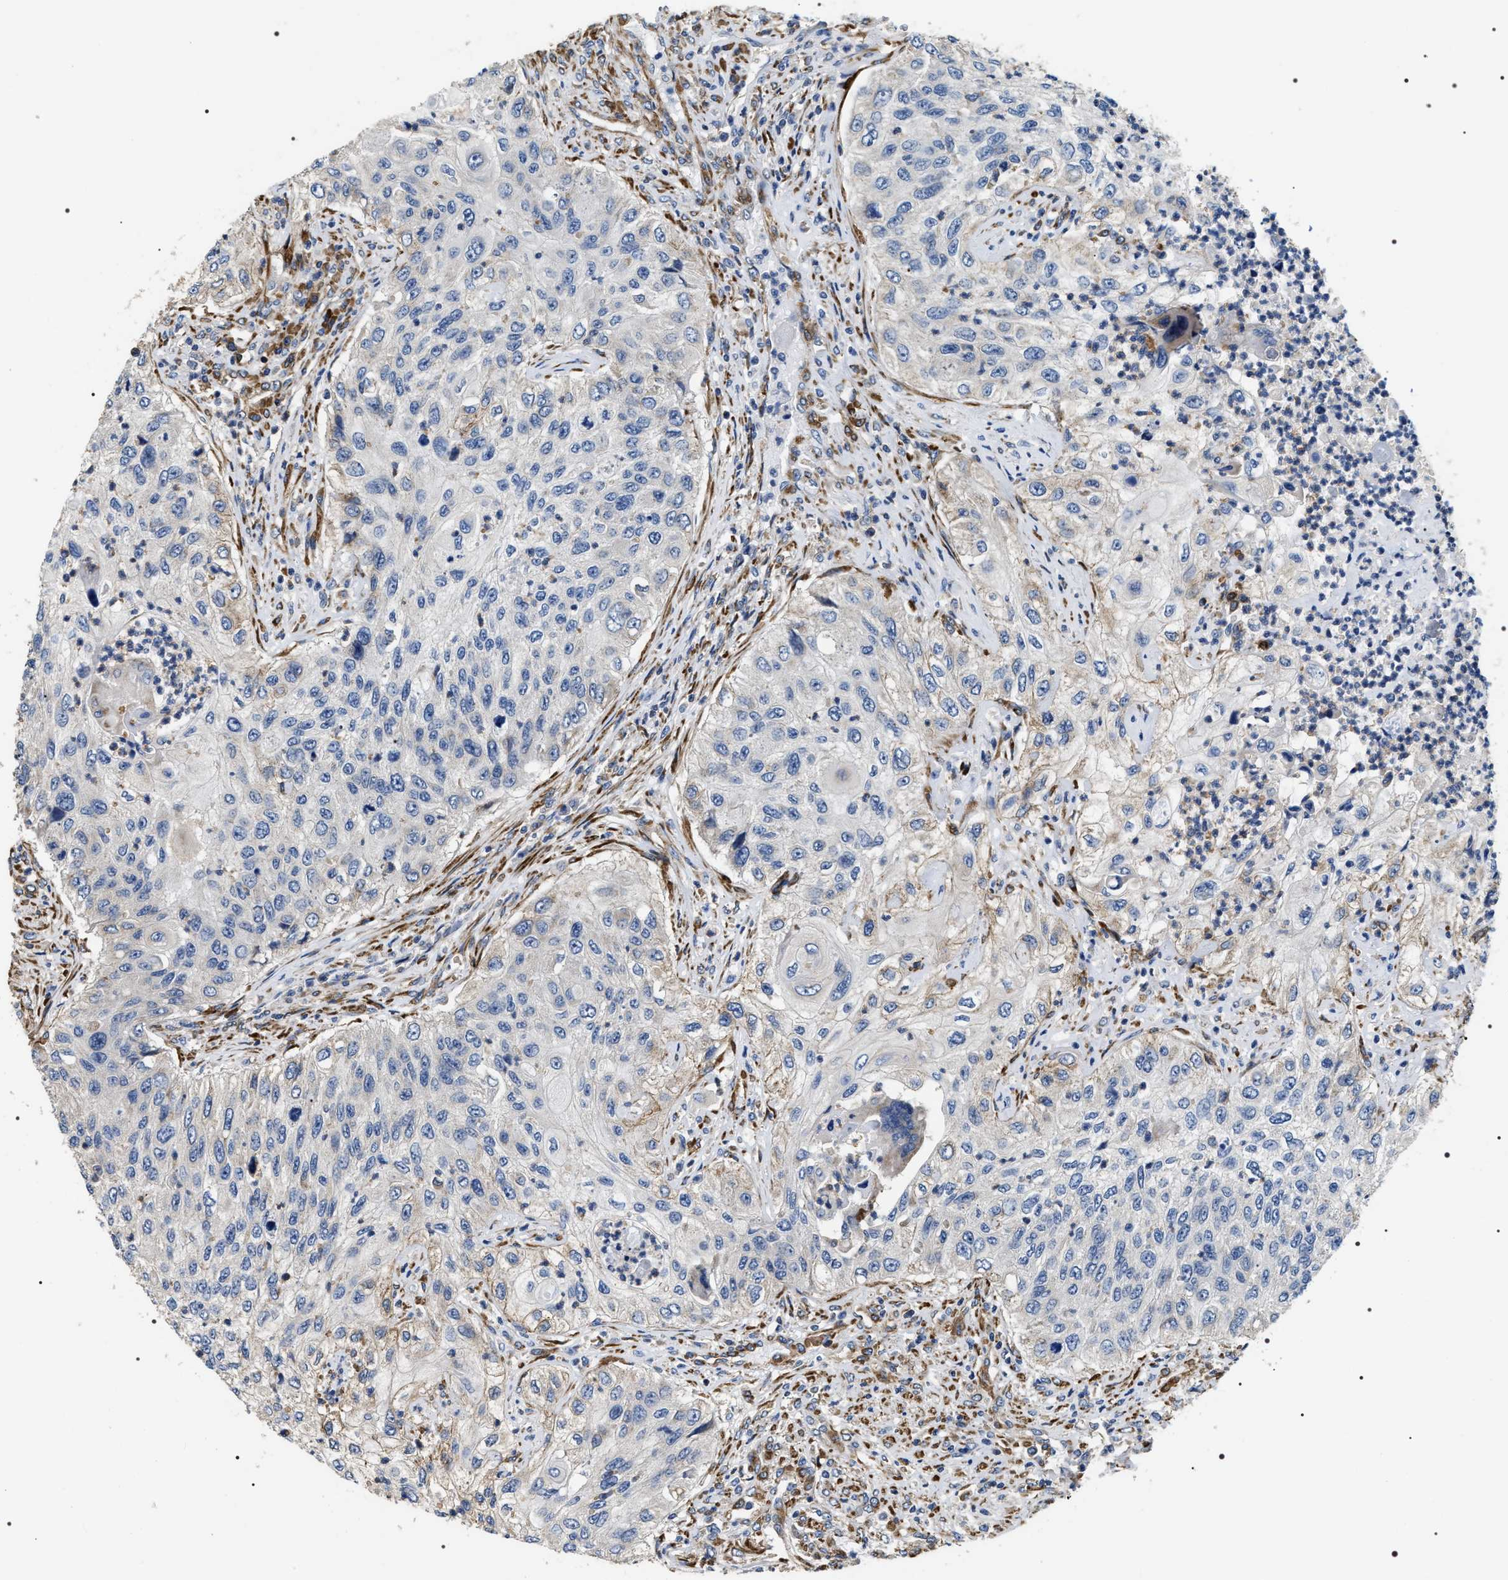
{"staining": {"intensity": "negative", "quantity": "none", "location": "none"}, "tissue": "urothelial cancer", "cell_type": "Tumor cells", "image_type": "cancer", "snomed": [{"axis": "morphology", "description": "Urothelial carcinoma, High grade"}, {"axis": "topography", "description": "Urinary bladder"}], "caption": "Immunohistochemical staining of high-grade urothelial carcinoma exhibits no significant expression in tumor cells.", "gene": "ZC3HAV1L", "patient": {"sex": "female", "age": 60}}